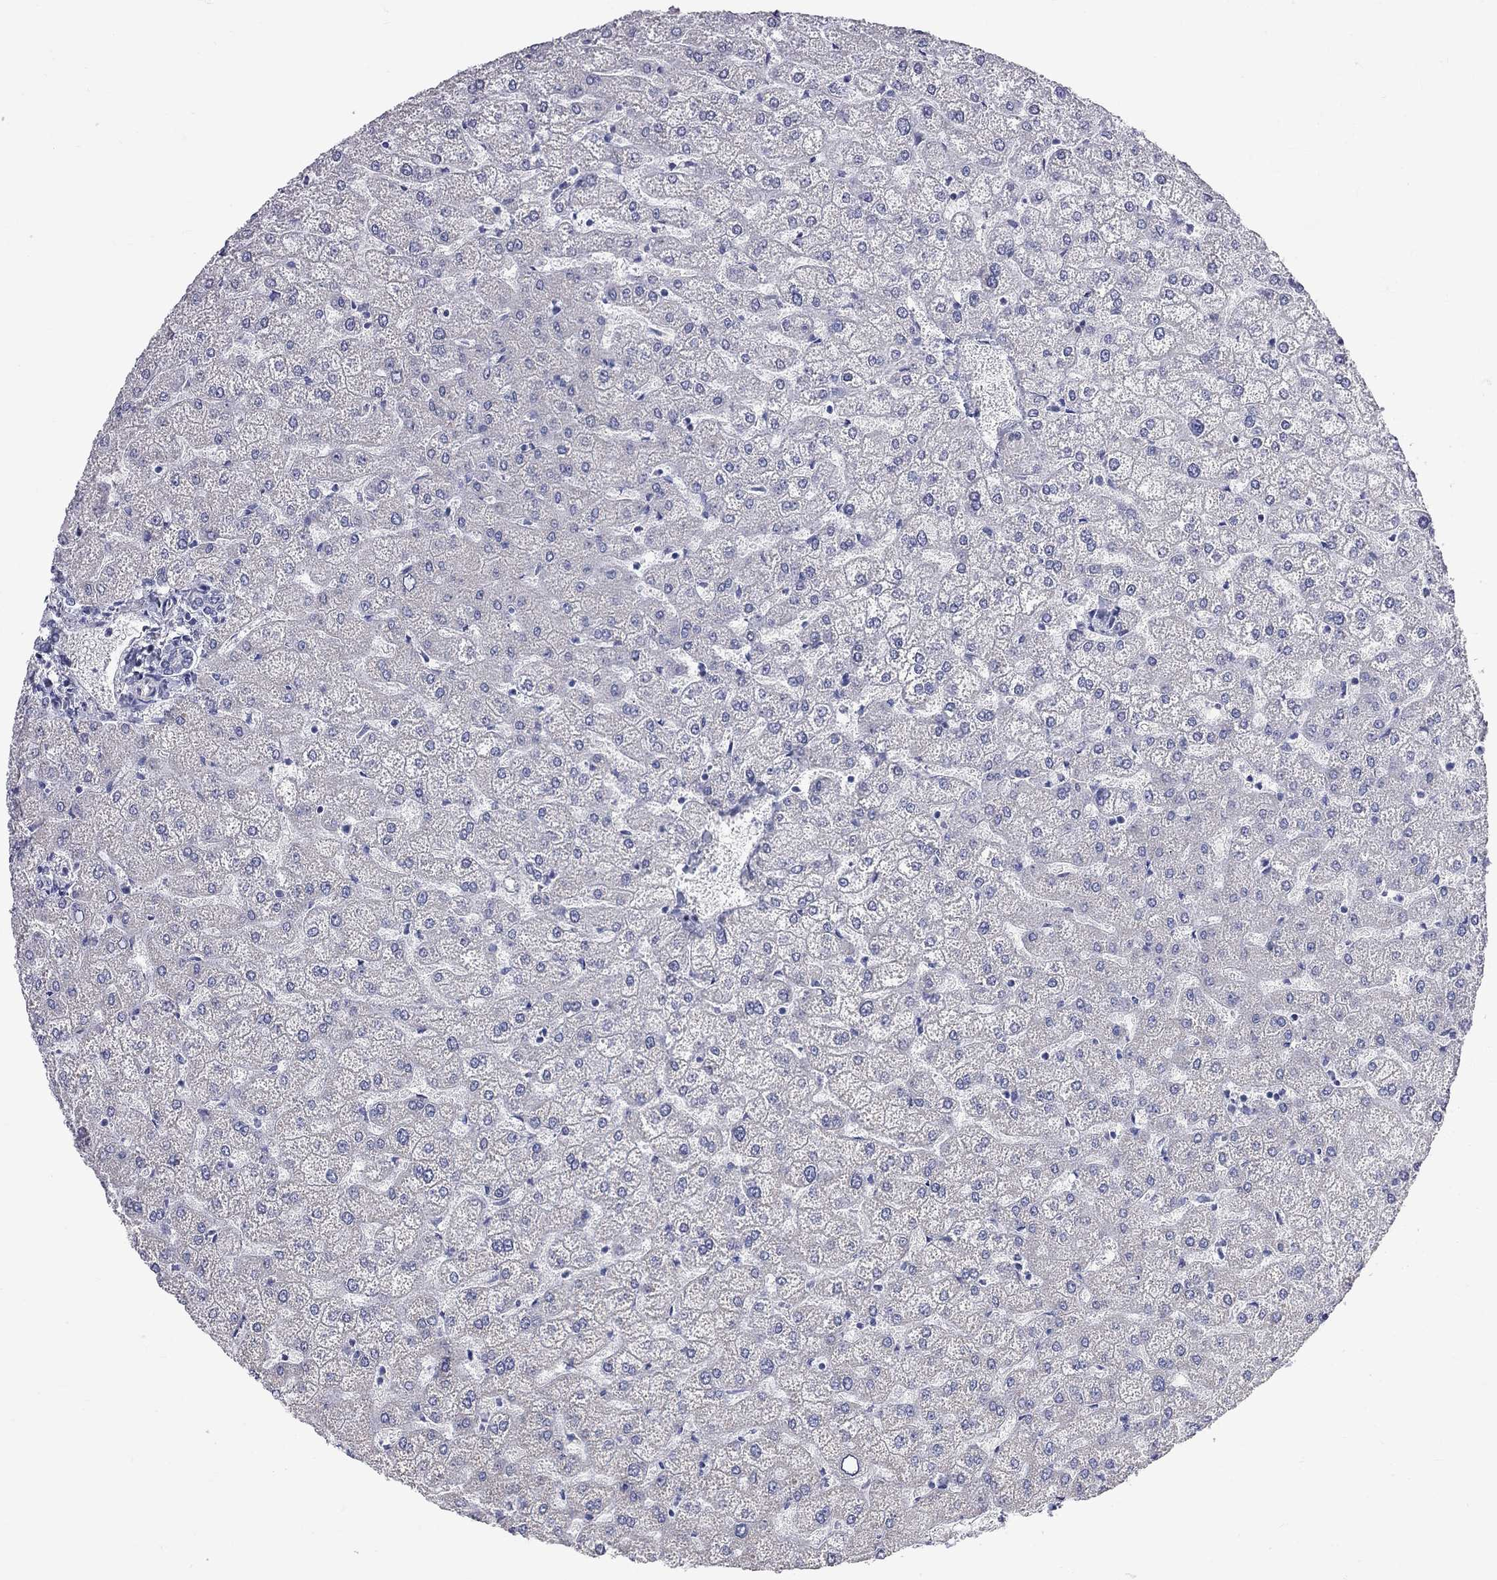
{"staining": {"intensity": "negative", "quantity": "none", "location": "none"}, "tissue": "liver", "cell_type": "Cholangiocytes", "image_type": "normal", "snomed": [{"axis": "morphology", "description": "Normal tissue, NOS"}, {"axis": "topography", "description": "Liver"}], "caption": "DAB immunohistochemical staining of unremarkable liver exhibits no significant expression in cholangiocytes.", "gene": "KCND2", "patient": {"sex": "female", "age": 32}}